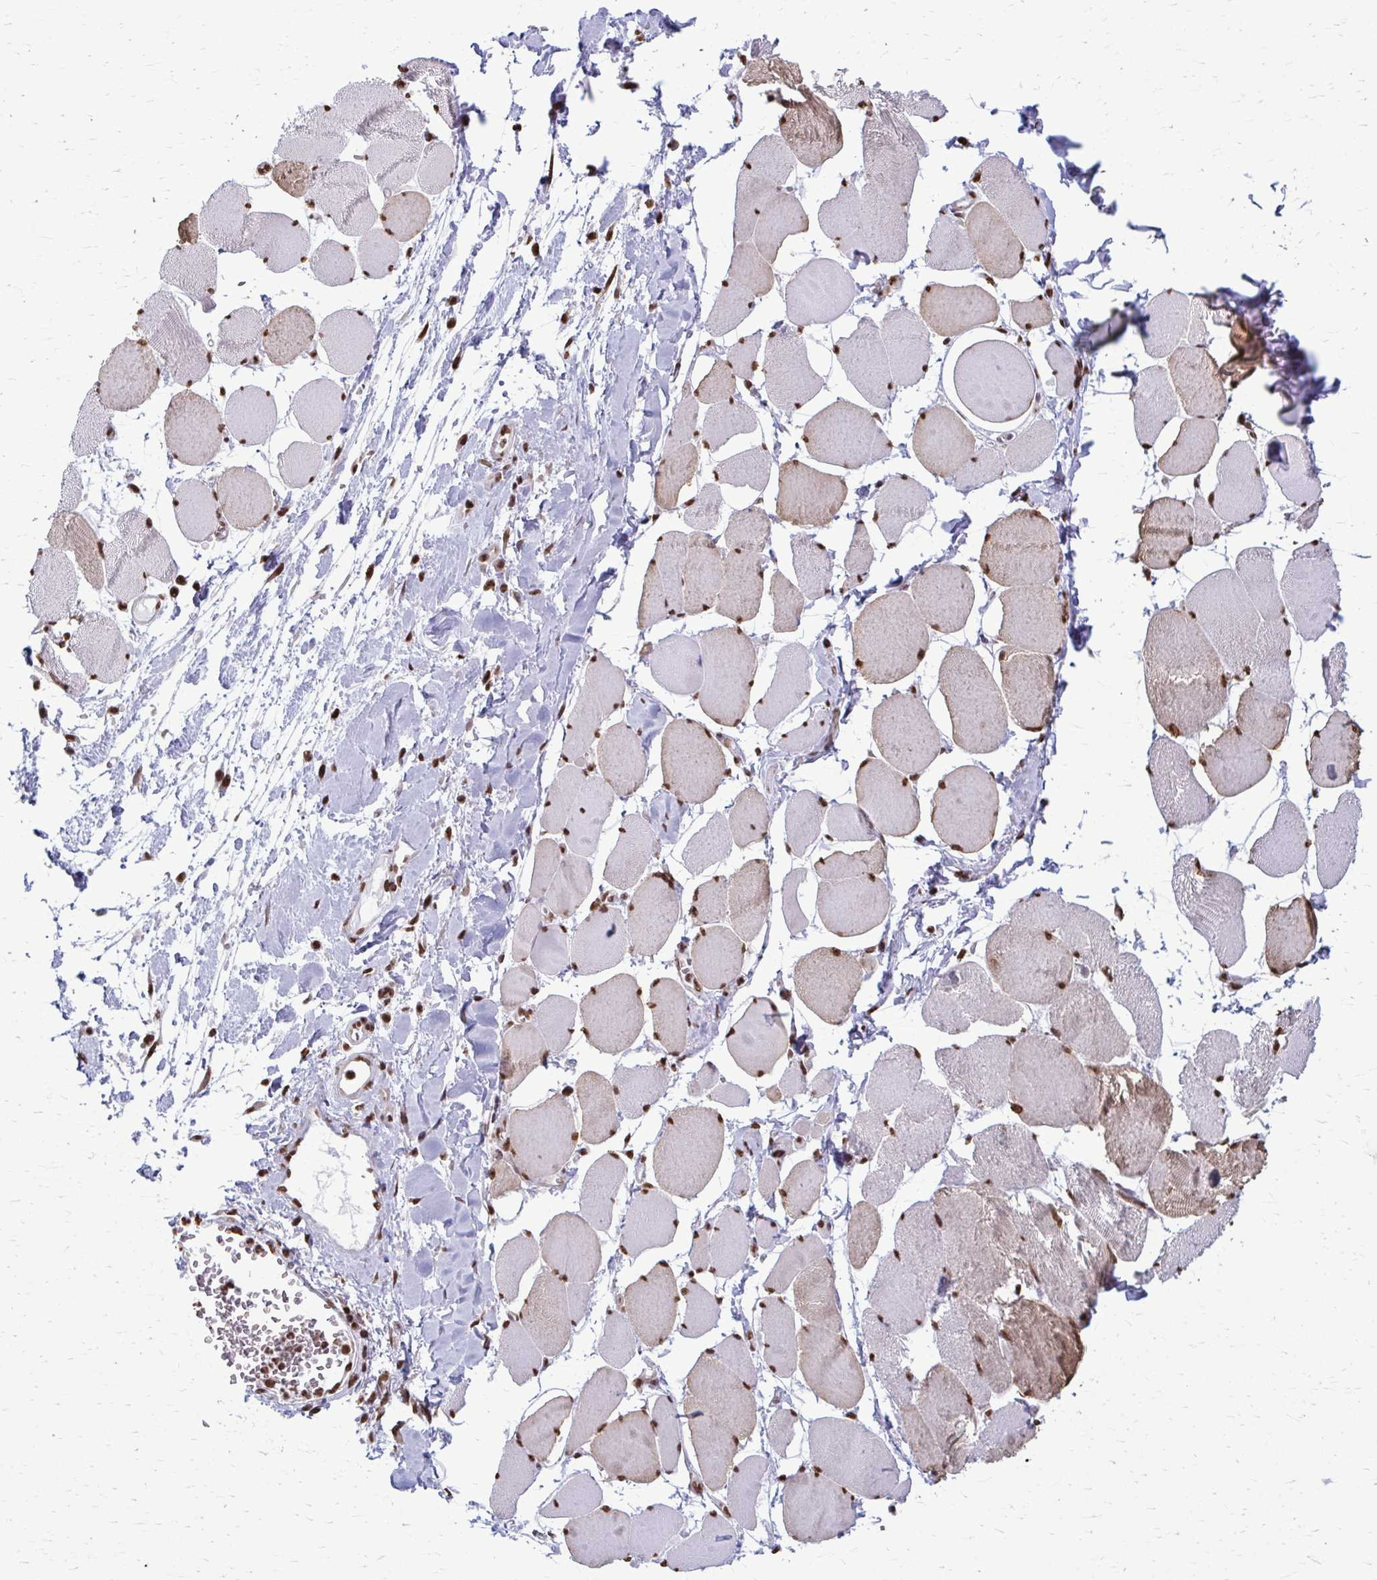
{"staining": {"intensity": "moderate", "quantity": ">75%", "location": "nuclear"}, "tissue": "skeletal muscle", "cell_type": "Myocytes", "image_type": "normal", "snomed": [{"axis": "morphology", "description": "Normal tissue, NOS"}, {"axis": "topography", "description": "Skeletal muscle"}], "caption": "Skeletal muscle stained with IHC exhibits moderate nuclear expression in approximately >75% of myocytes.", "gene": "SNRPA", "patient": {"sex": "female", "age": 75}}